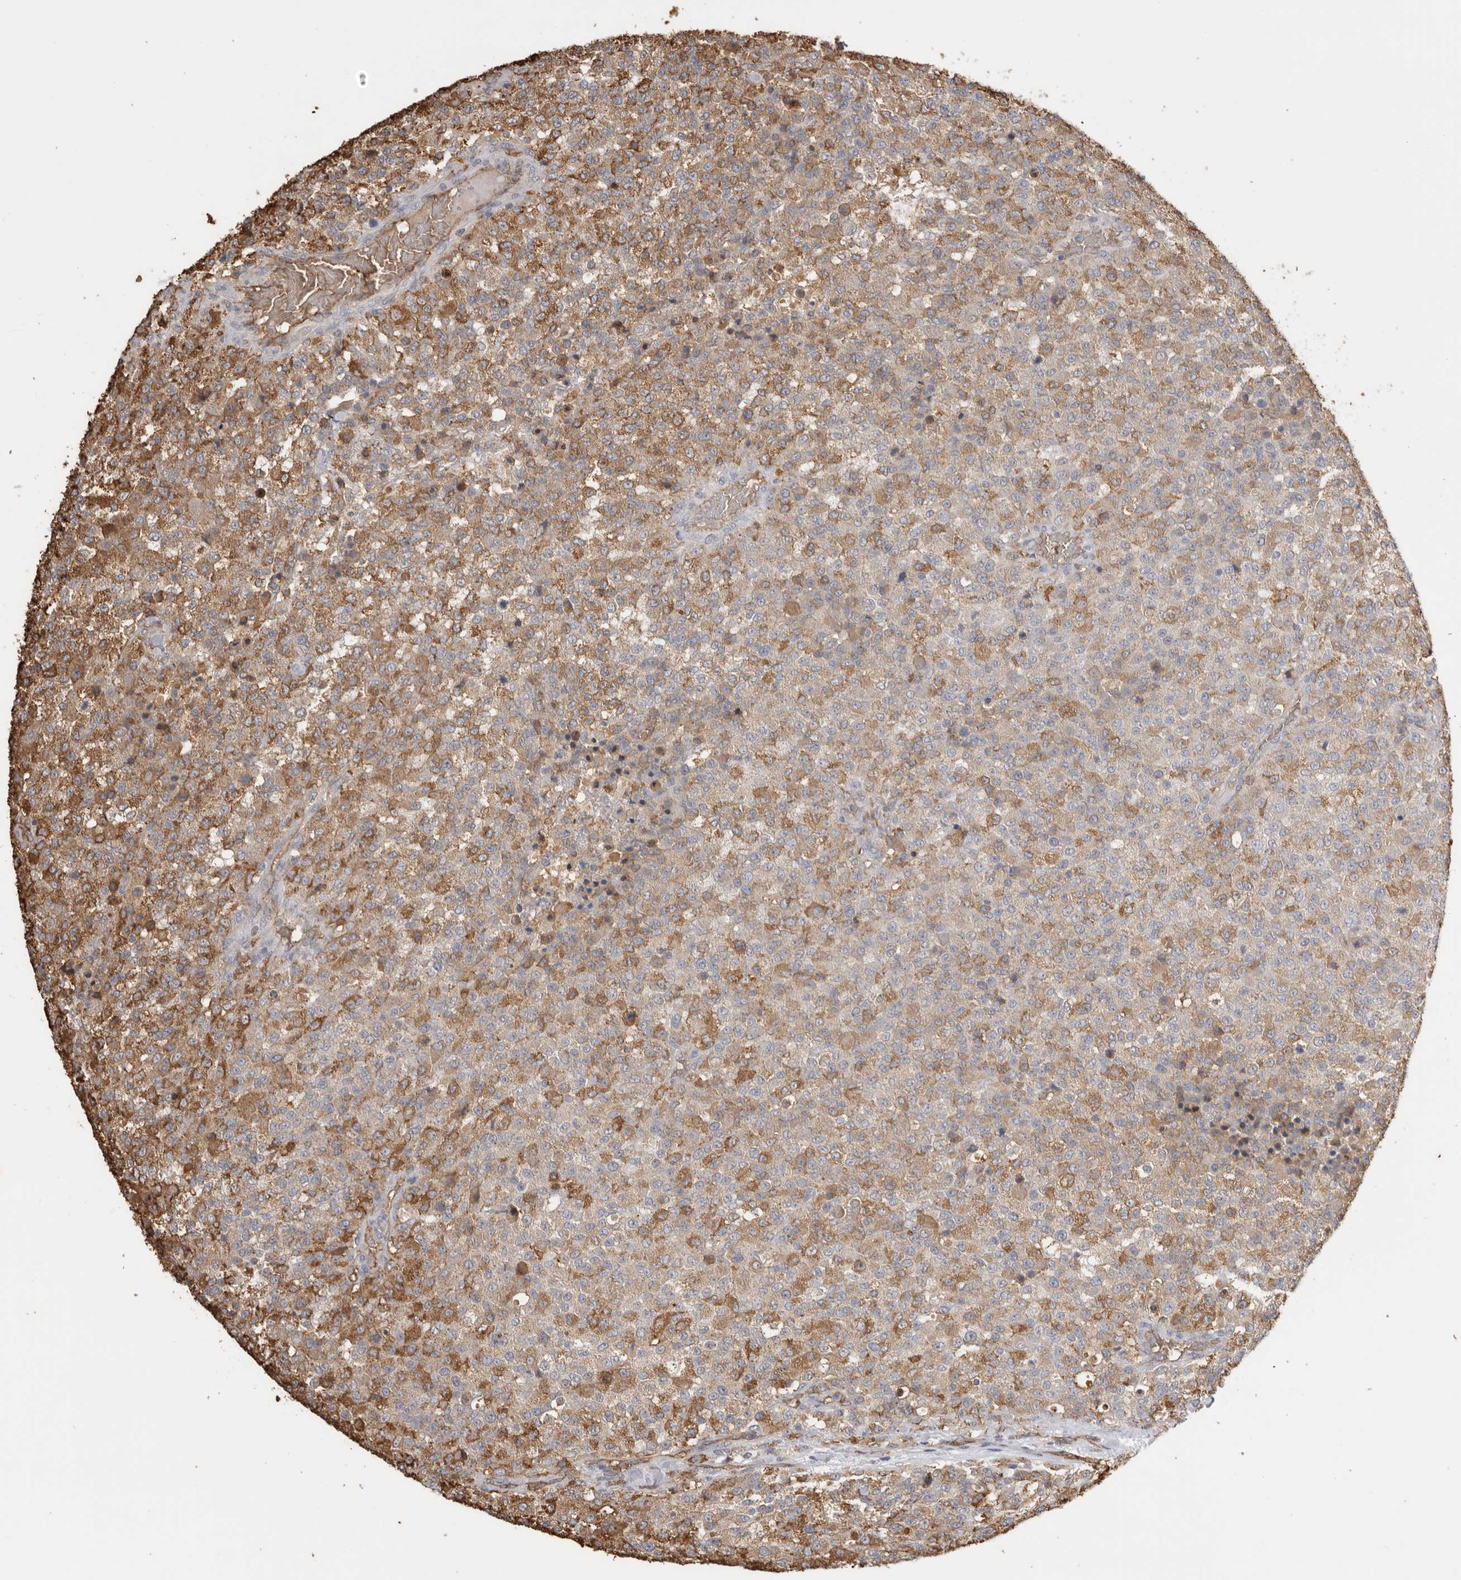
{"staining": {"intensity": "moderate", "quantity": "25%-75%", "location": "cytoplasmic/membranous"}, "tissue": "testis cancer", "cell_type": "Tumor cells", "image_type": "cancer", "snomed": [{"axis": "morphology", "description": "Seminoma, NOS"}, {"axis": "topography", "description": "Testis"}], "caption": "This is an image of immunohistochemistry (IHC) staining of testis cancer (seminoma), which shows moderate positivity in the cytoplasmic/membranous of tumor cells.", "gene": "IL27", "patient": {"sex": "male", "age": 59}}